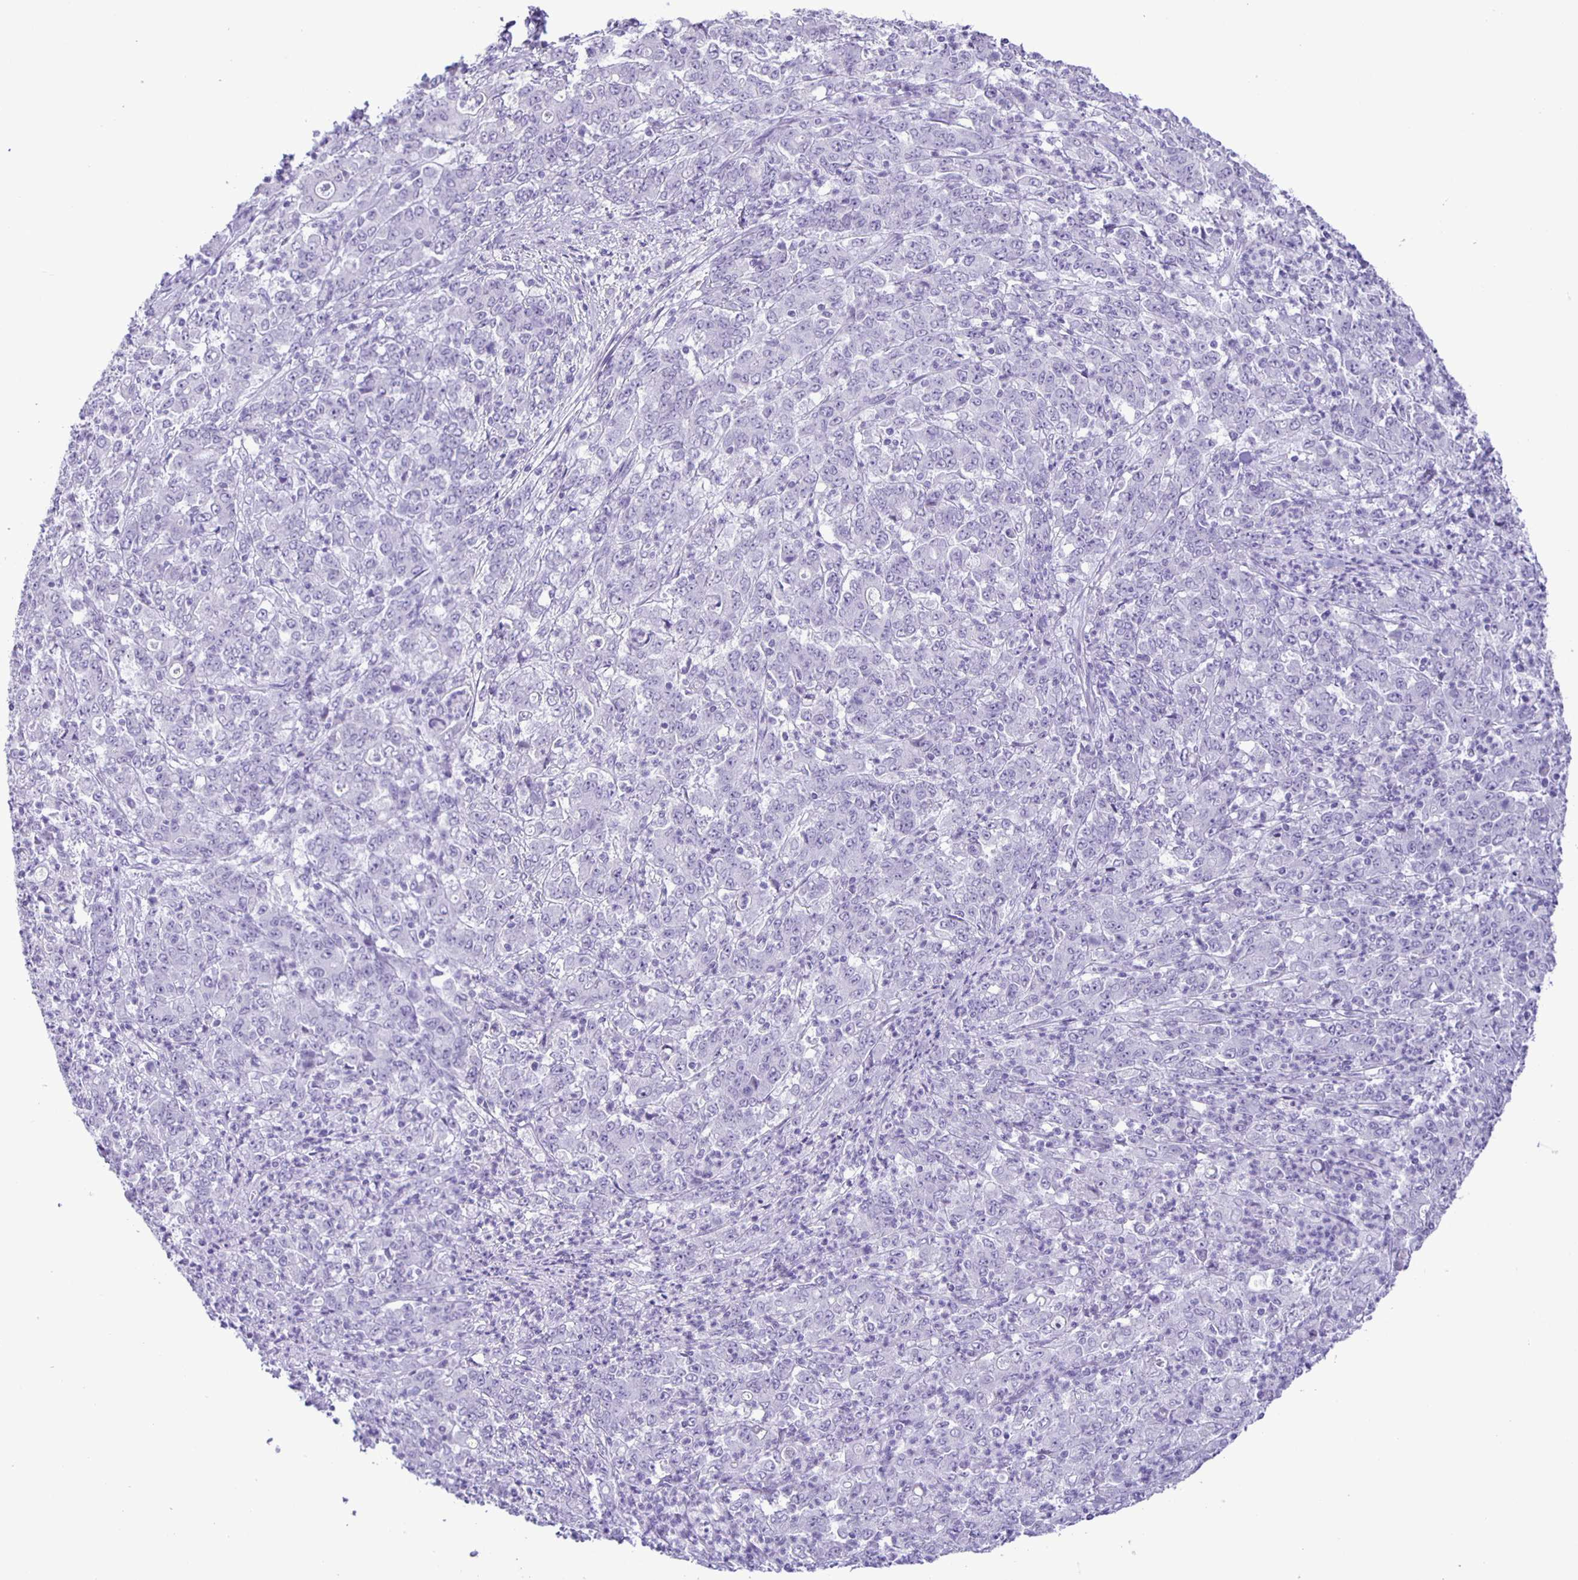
{"staining": {"intensity": "negative", "quantity": "none", "location": "none"}, "tissue": "stomach cancer", "cell_type": "Tumor cells", "image_type": "cancer", "snomed": [{"axis": "morphology", "description": "Adenocarcinoma, NOS"}, {"axis": "topography", "description": "Stomach, lower"}], "caption": "An immunohistochemistry image of stomach cancer (adenocarcinoma) is shown. There is no staining in tumor cells of stomach cancer (adenocarcinoma). (IHC, brightfield microscopy, high magnification).", "gene": "EZHIP", "patient": {"sex": "female", "age": 71}}